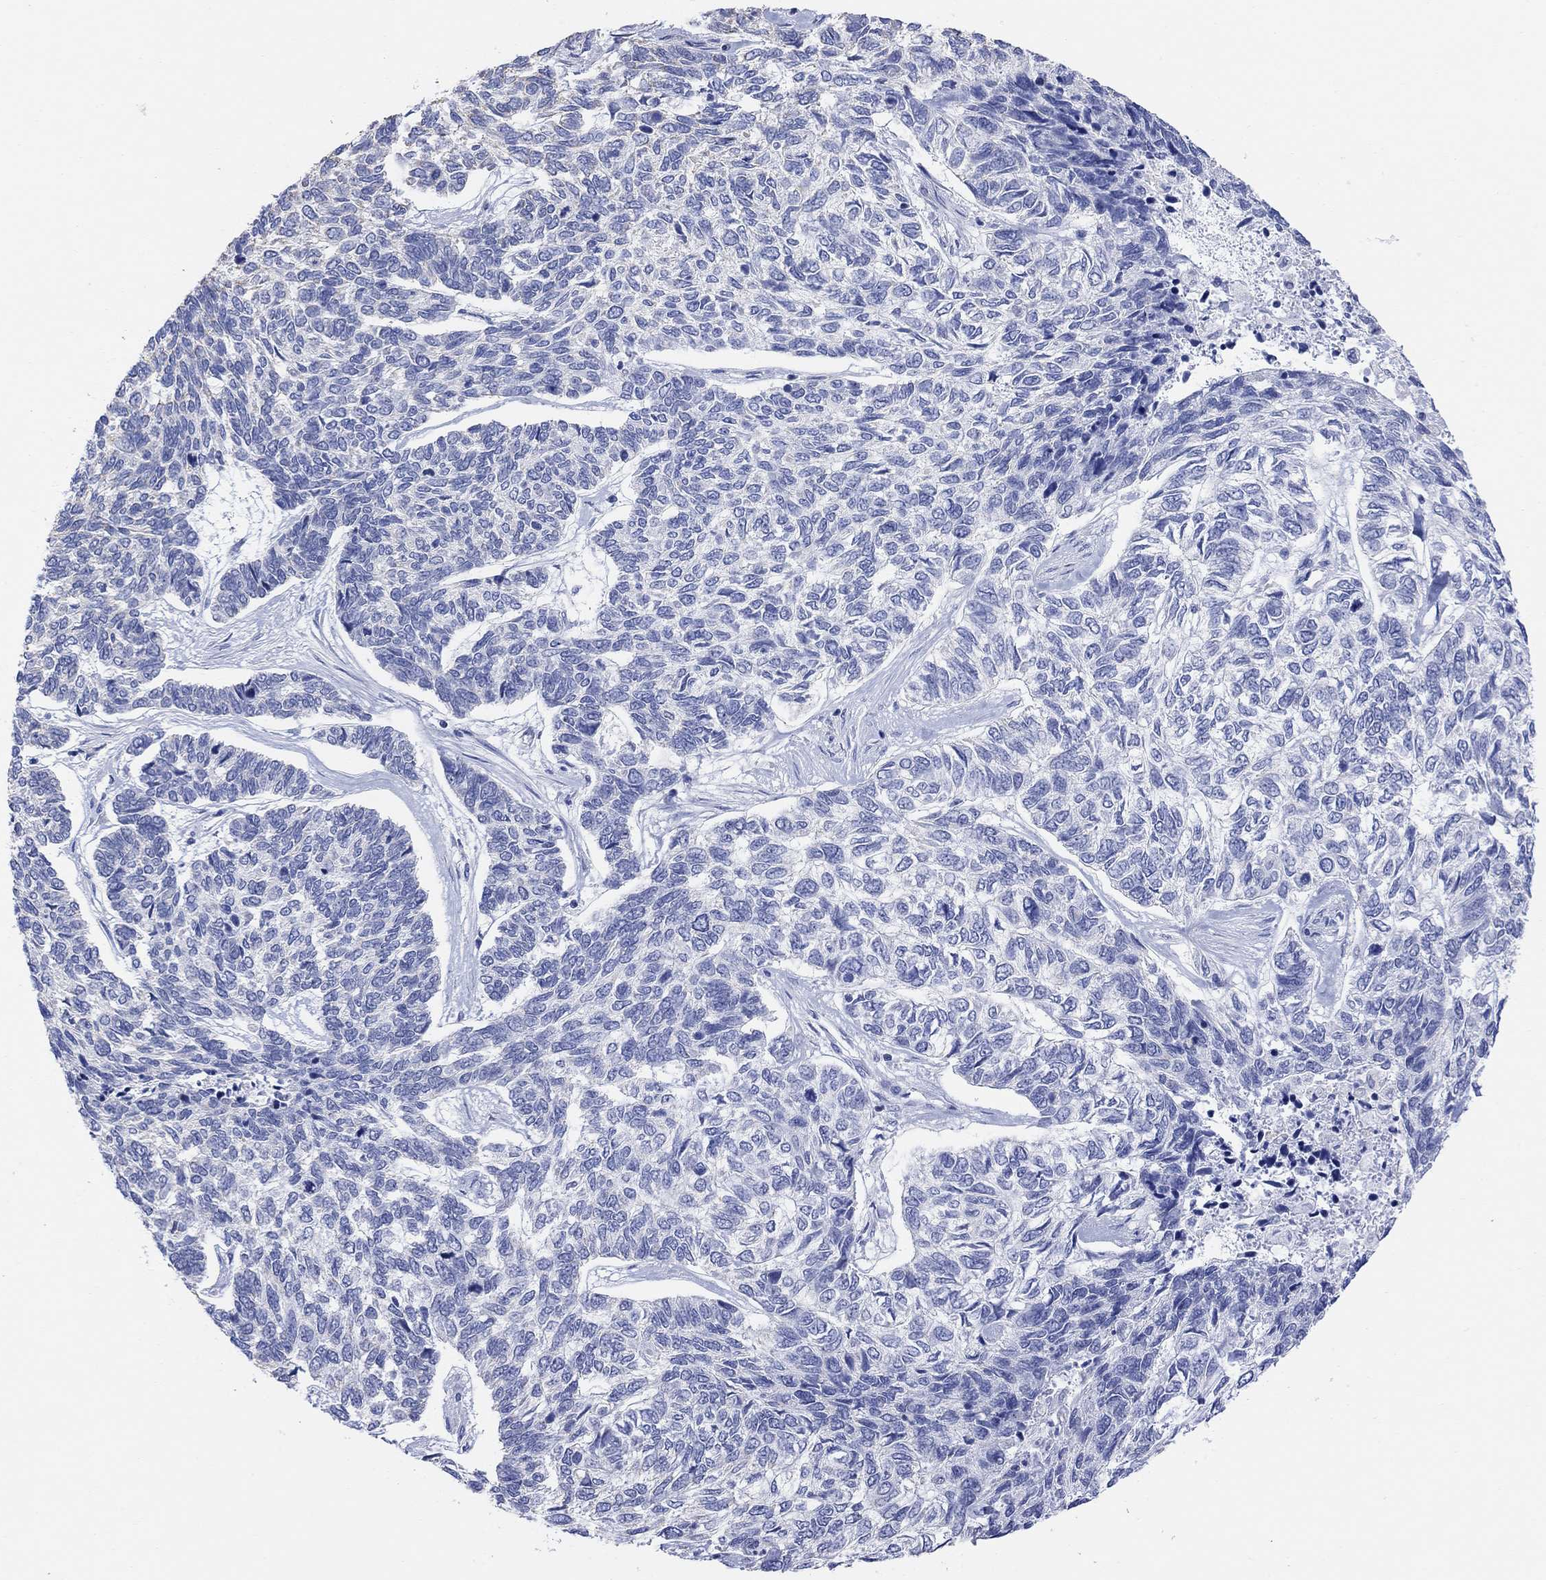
{"staining": {"intensity": "negative", "quantity": "none", "location": "none"}, "tissue": "skin cancer", "cell_type": "Tumor cells", "image_type": "cancer", "snomed": [{"axis": "morphology", "description": "Basal cell carcinoma"}, {"axis": "topography", "description": "Skin"}], "caption": "Tumor cells show no significant positivity in basal cell carcinoma (skin).", "gene": "SYT12", "patient": {"sex": "female", "age": 65}}